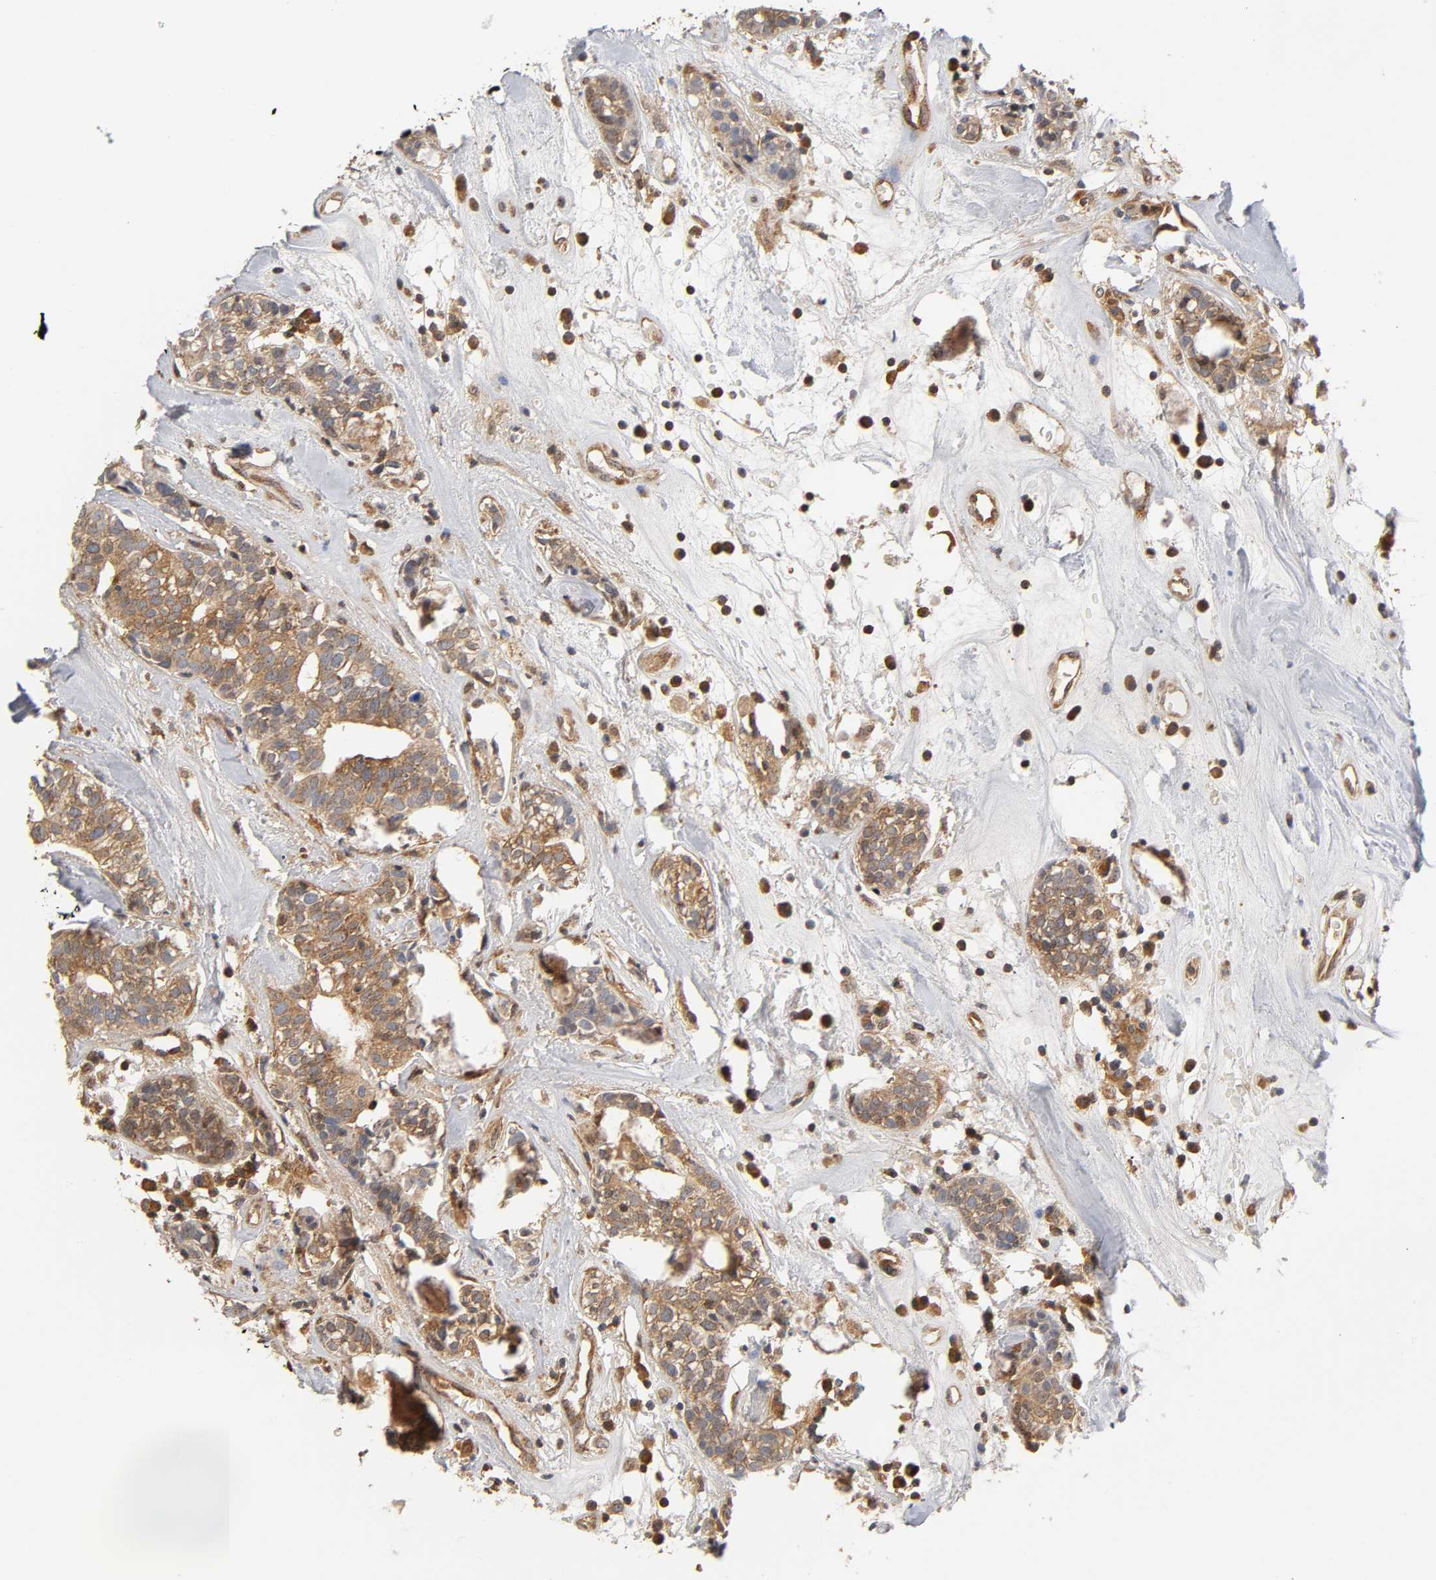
{"staining": {"intensity": "moderate", "quantity": ">75%", "location": "cytoplasmic/membranous"}, "tissue": "head and neck cancer", "cell_type": "Tumor cells", "image_type": "cancer", "snomed": [{"axis": "morphology", "description": "Adenocarcinoma, NOS"}, {"axis": "topography", "description": "Salivary gland"}, {"axis": "topography", "description": "Head-Neck"}], "caption": "Head and neck cancer (adenocarcinoma) tissue demonstrates moderate cytoplasmic/membranous expression in approximately >75% of tumor cells, visualized by immunohistochemistry.", "gene": "PAFAH1B1", "patient": {"sex": "female", "age": 65}}